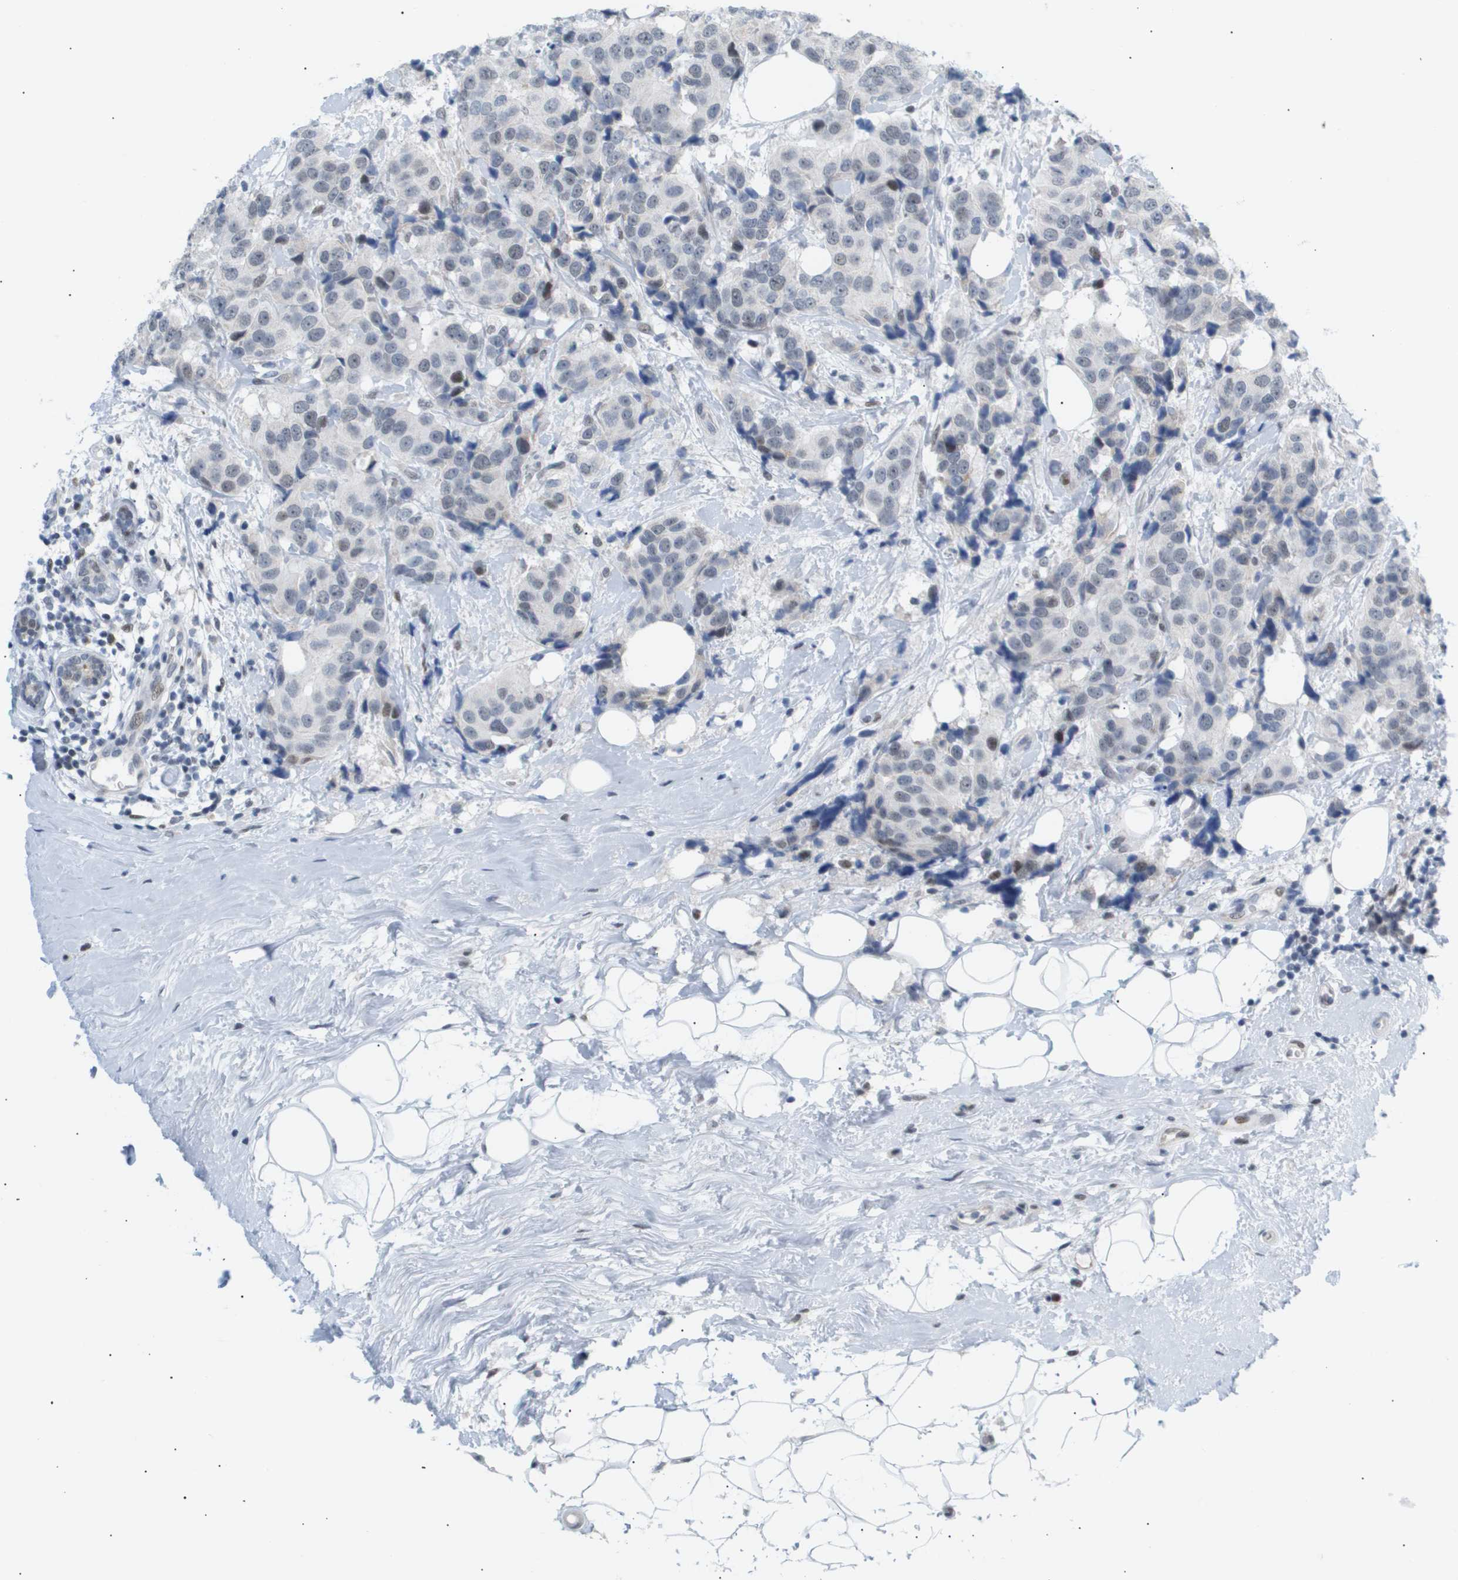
{"staining": {"intensity": "moderate", "quantity": "<25%", "location": "nuclear"}, "tissue": "breast cancer", "cell_type": "Tumor cells", "image_type": "cancer", "snomed": [{"axis": "morphology", "description": "Normal tissue, NOS"}, {"axis": "morphology", "description": "Duct carcinoma"}, {"axis": "topography", "description": "Breast"}], "caption": "There is low levels of moderate nuclear staining in tumor cells of infiltrating ductal carcinoma (breast), as demonstrated by immunohistochemical staining (brown color).", "gene": "PPARD", "patient": {"sex": "female", "age": 39}}